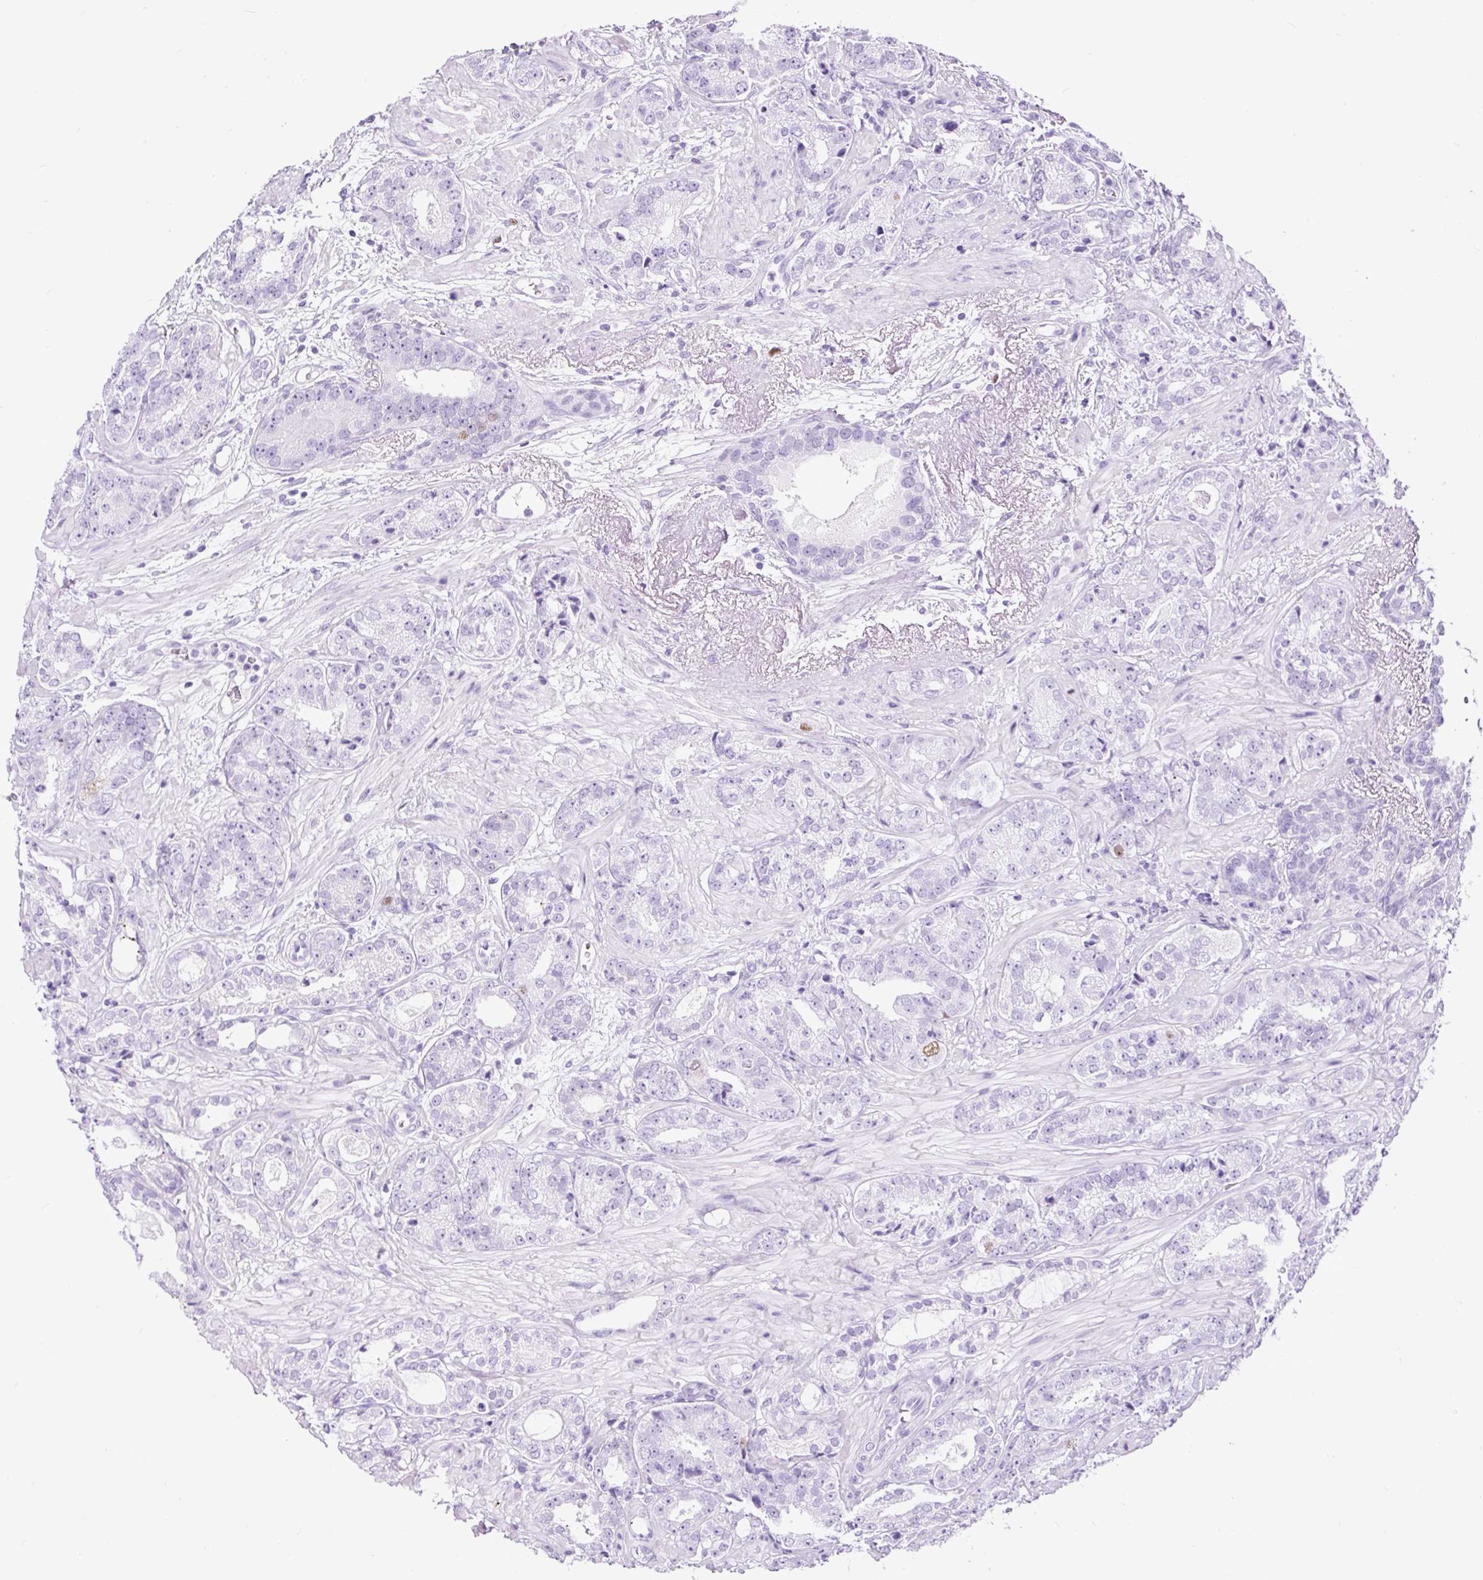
{"staining": {"intensity": "moderate", "quantity": "<25%", "location": "nuclear"}, "tissue": "prostate cancer", "cell_type": "Tumor cells", "image_type": "cancer", "snomed": [{"axis": "morphology", "description": "Adenocarcinoma, High grade"}, {"axis": "topography", "description": "Prostate"}], "caption": "A histopathology image of prostate cancer stained for a protein reveals moderate nuclear brown staining in tumor cells.", "gene": "RACGAP1", "patient": {"sex": "male", "age": 71}}